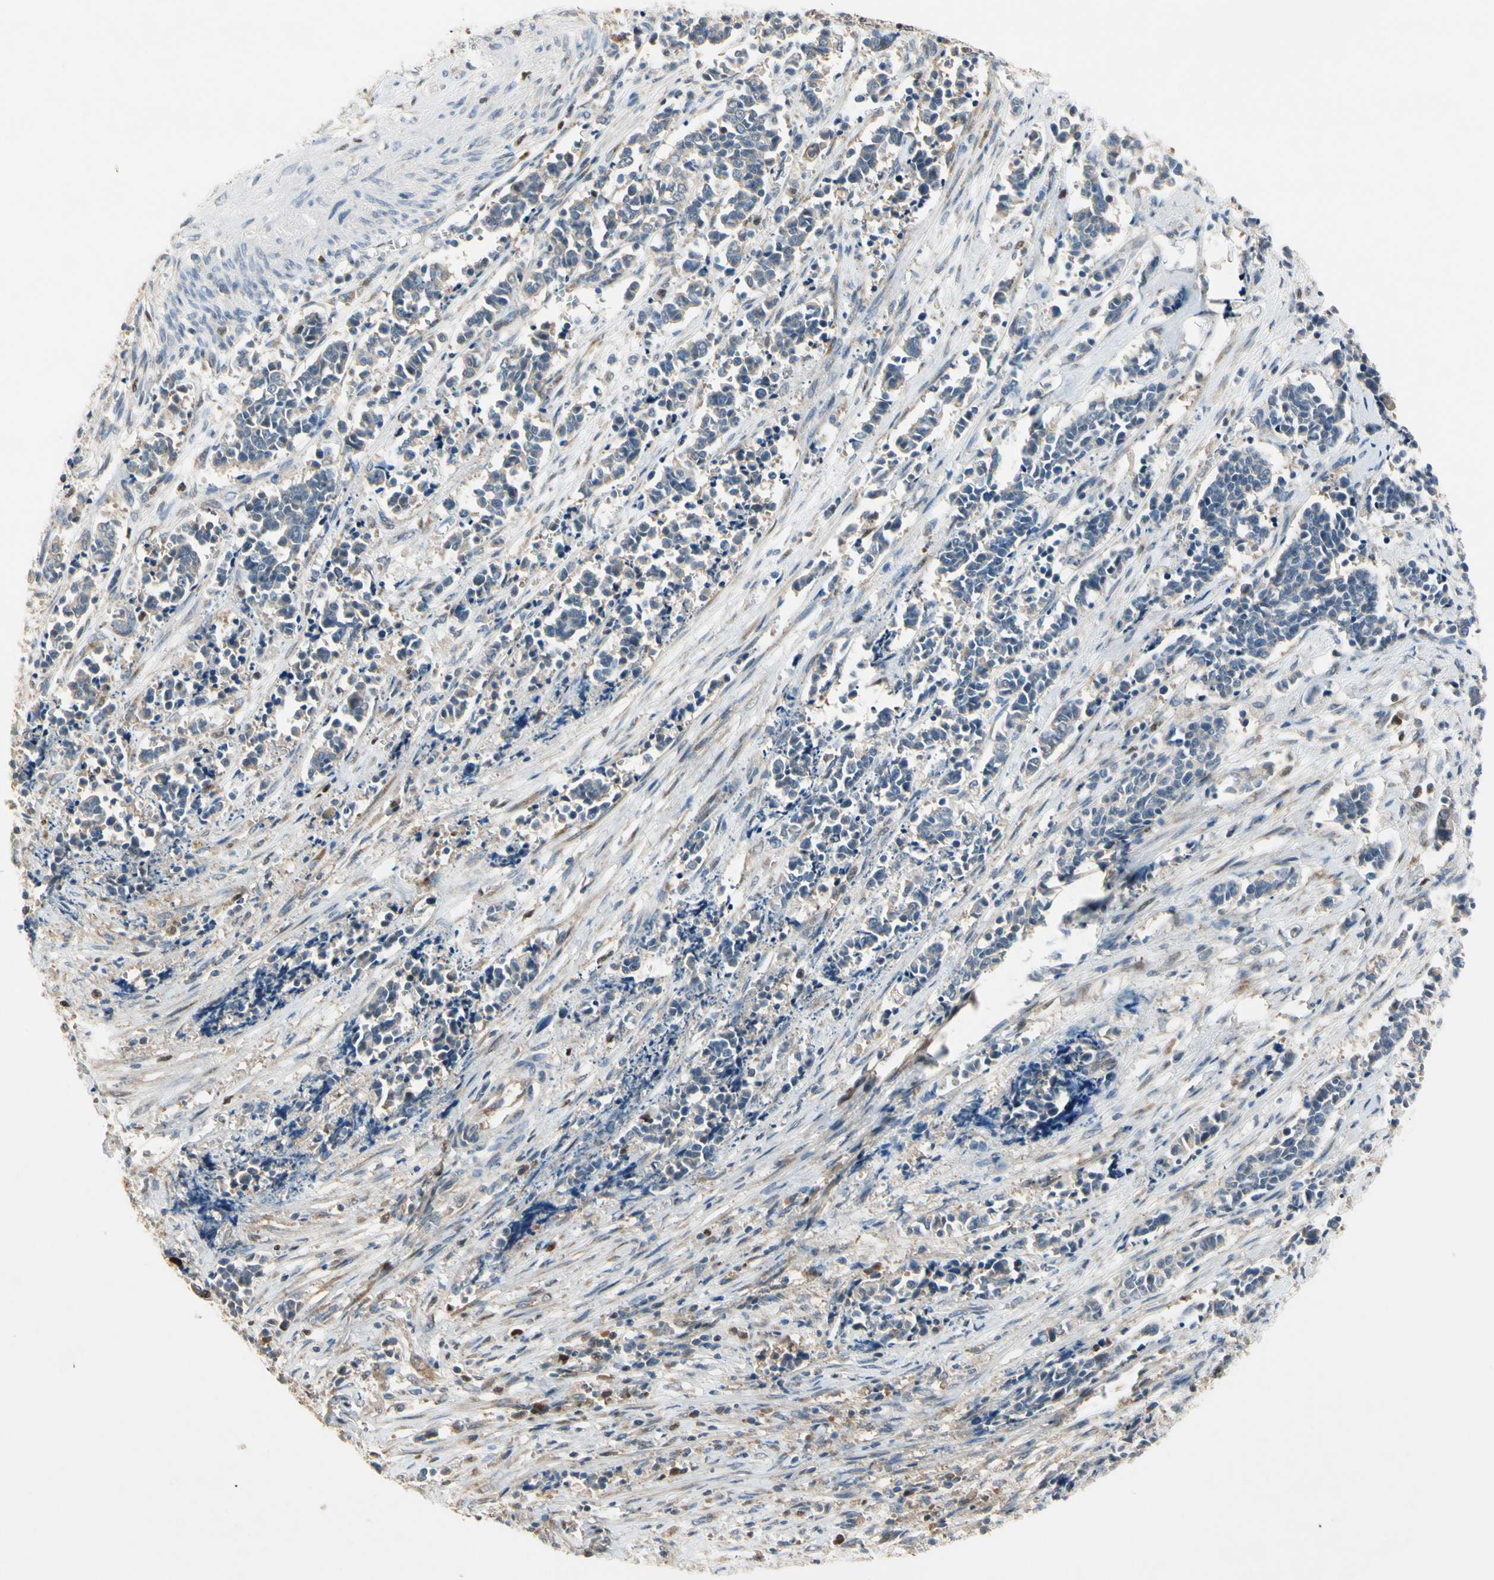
{"staining": {"intensity": "negative", "quantity": "none", "location": "none"}, "tissue": "cervical cancer", "cell_type": "Tumor cells", "image_type": "cancer", "snomed": [{"axis": "morphology", "description": "Squamous cell carcinoma, NOS"}, {"axis": "topography", "description": "Cervix"}], "caption": "There is no significant expression in tumor cells of cervical squamous cell carcinoma. Brightfield microscopy of immunohistochemistry stained with DAB (3,3'-diaminobenzidine) (brown) and hematoxylin (blue), captured at high magnification.", "gene": "CGREF1", "patient": {"sex": "female", "age": 35}}